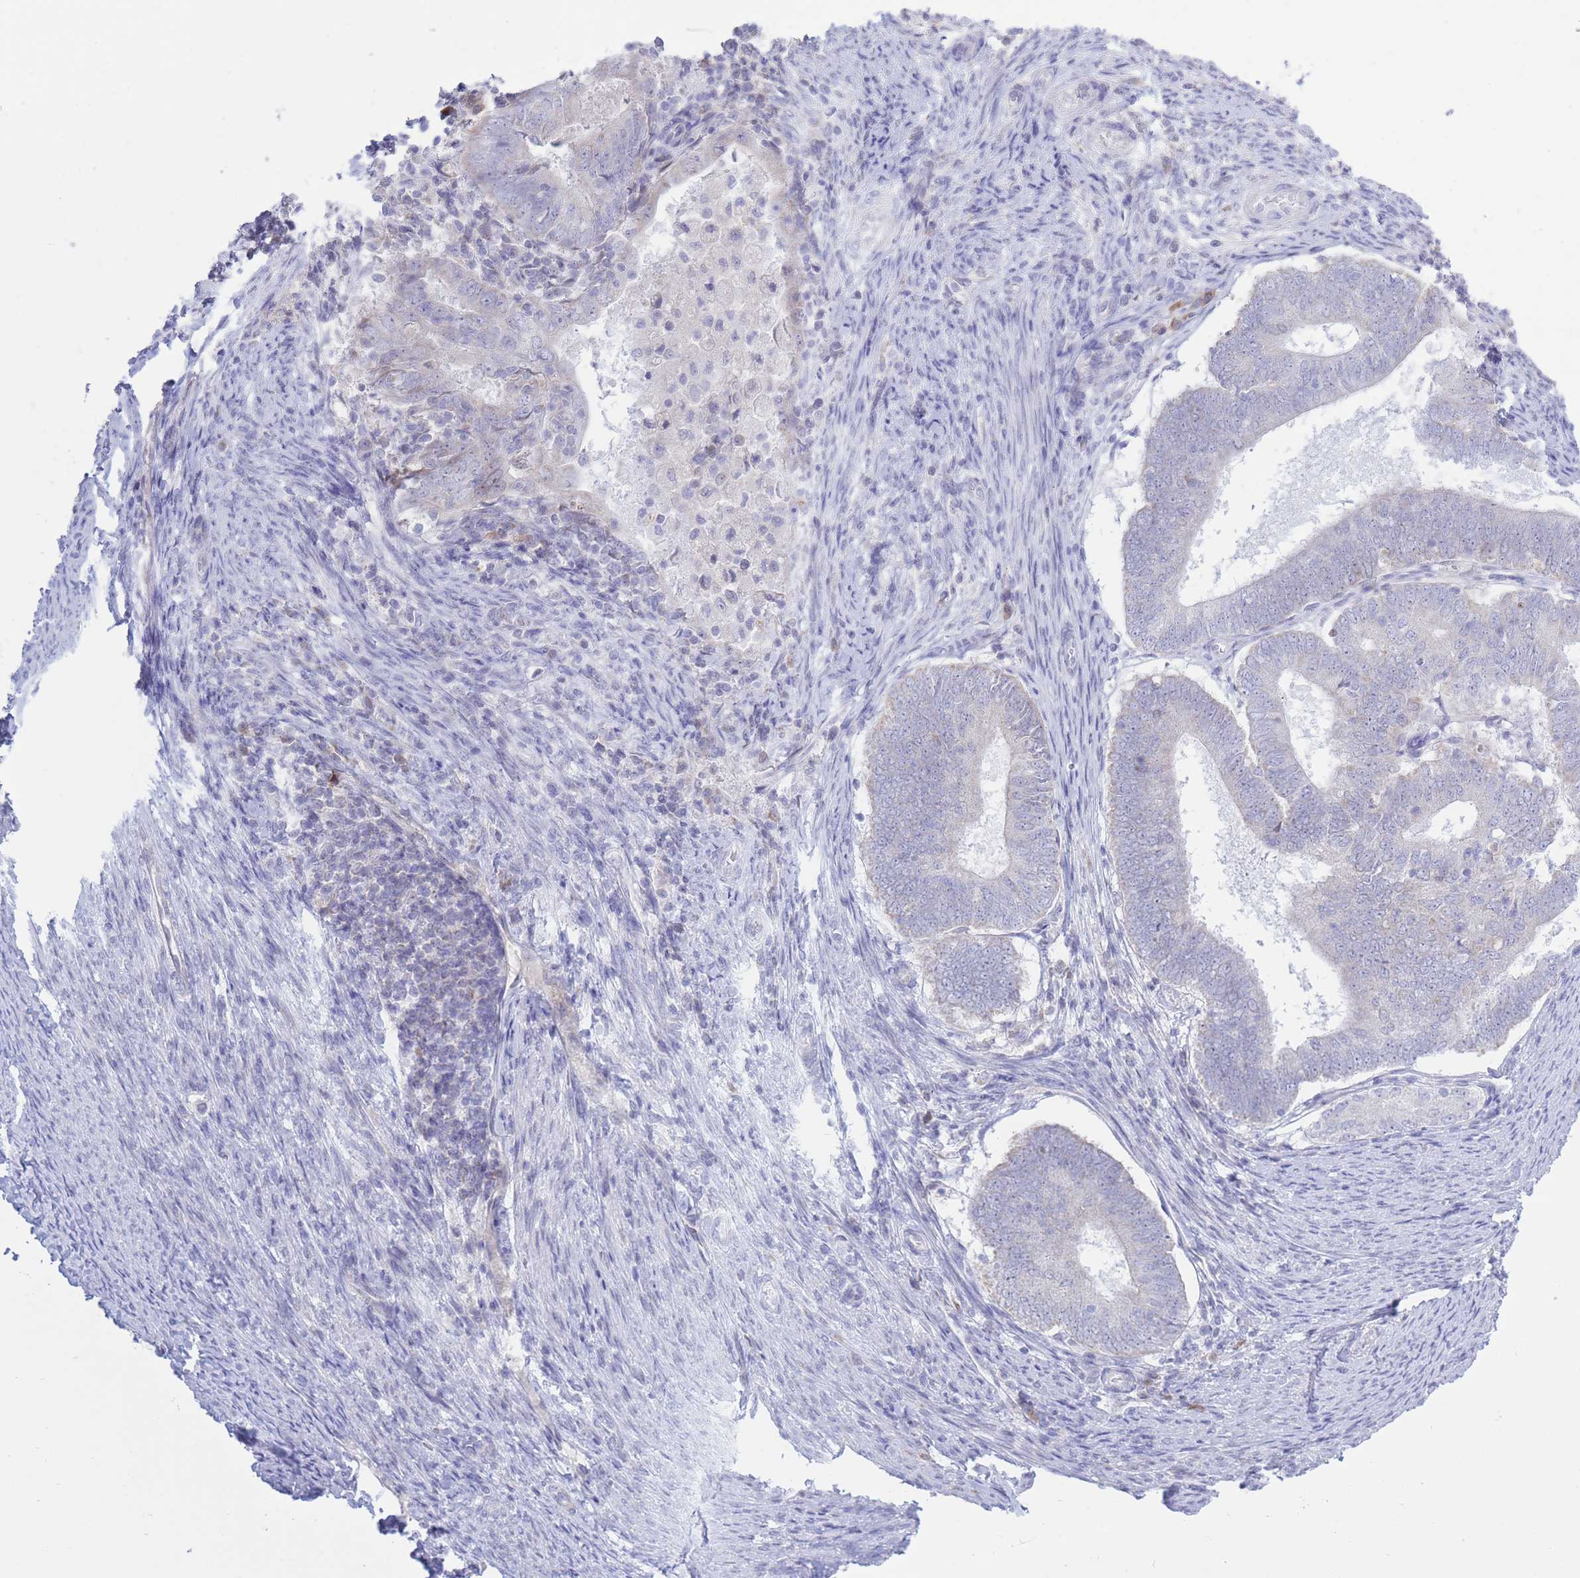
{"staining": {"intensity": "negative", "quantity": "none", "location": "none"}, "tissue": "endometrial cancer", "cell_type": "Tumor cells", "image_type": "cancer", "snomed": [{"axis": "morphology", "description": "Adenocarcinoma, NOS"}, {"axis": "topography", "description": "Endometrium"}], "caption": "Tumor cells are negative for protein expression in human endometrial cancer.", "gene": "NANP", "patient": {"sex": "female", "age": 70}}